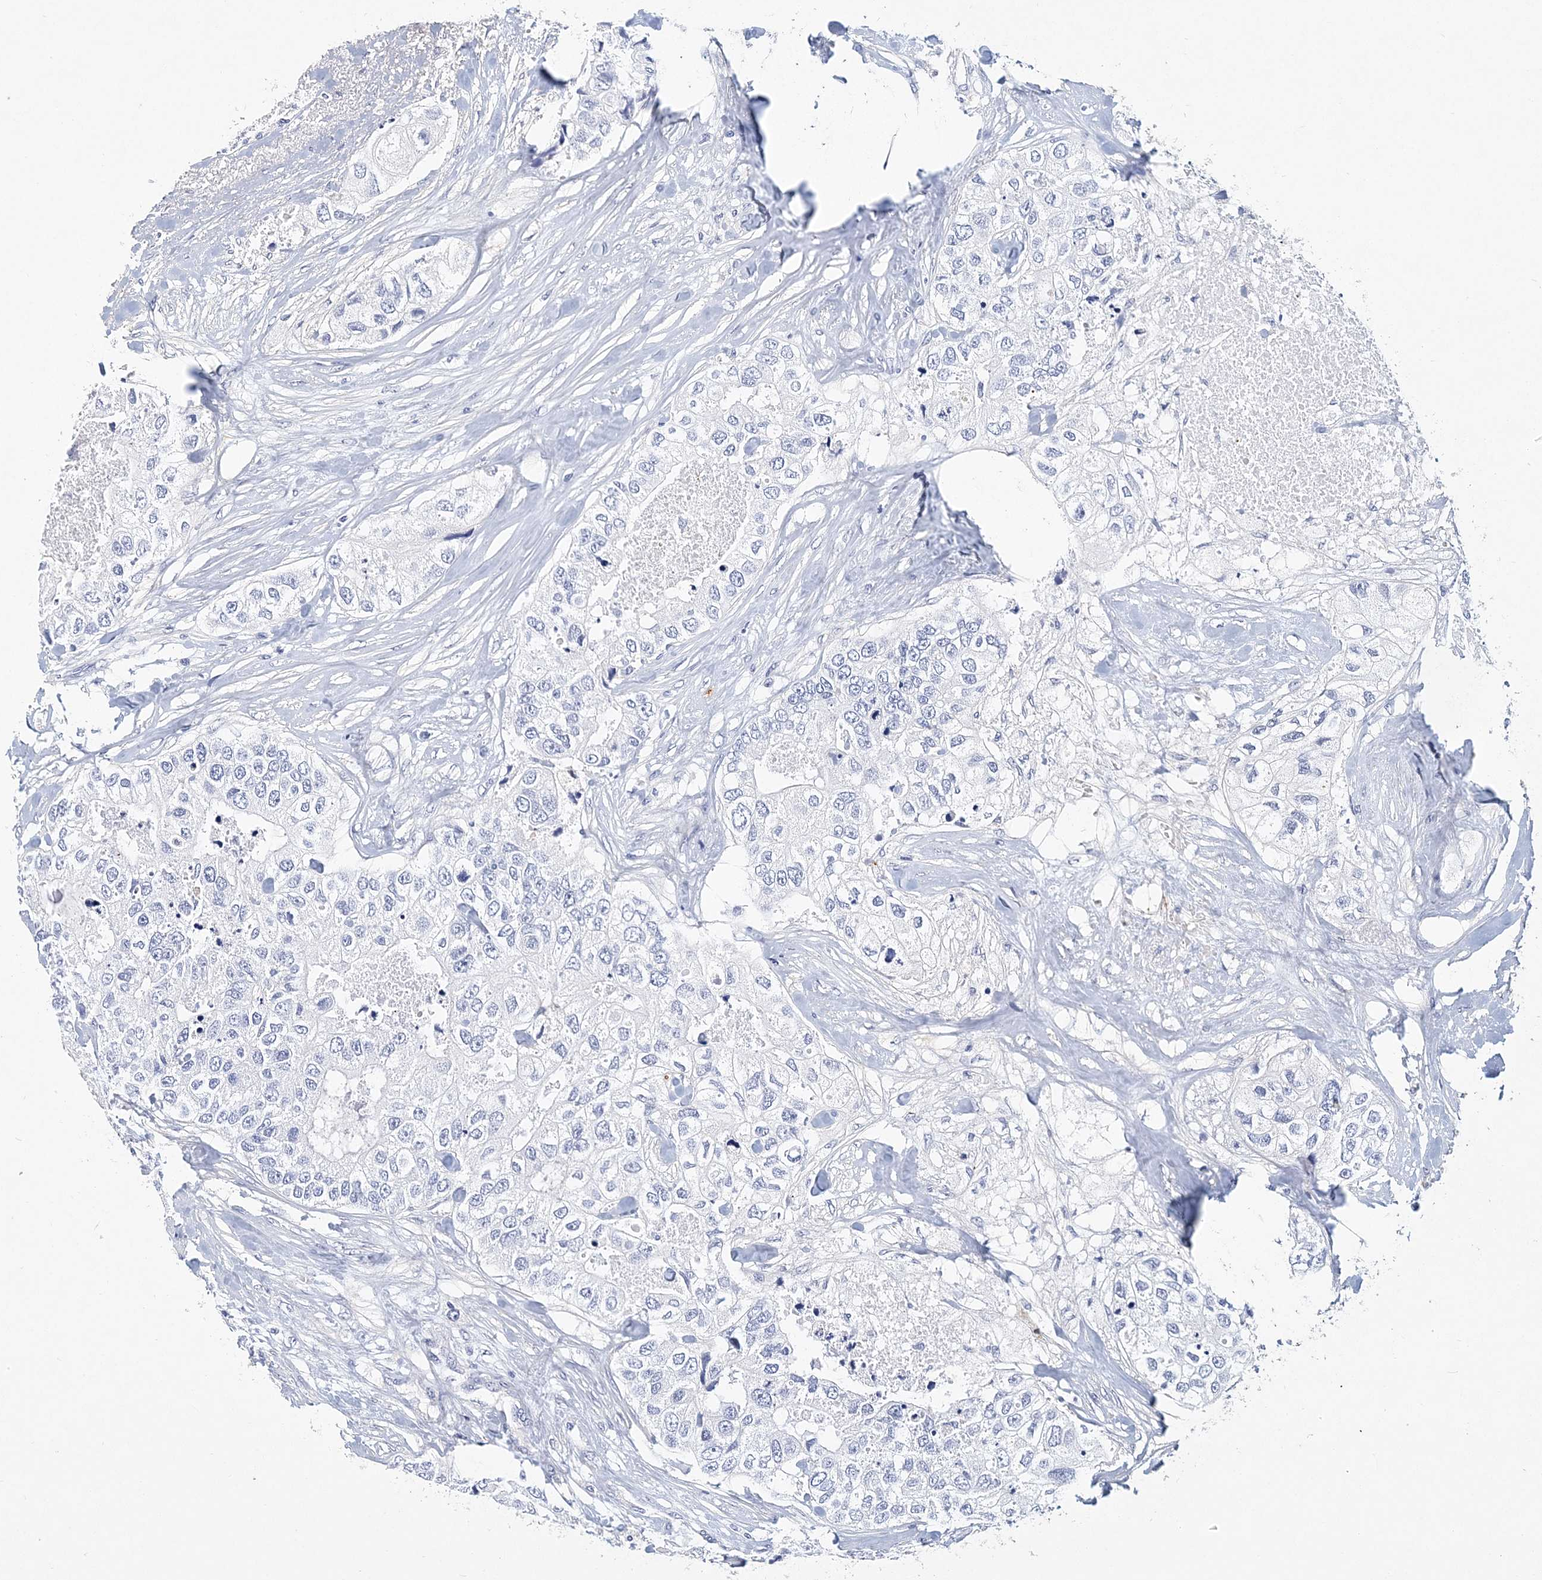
{"staining": {"intensity": "negative", "quantity": "none", "location": "none"}, "tissue": "breast cancer", "cell_type": "Tumor cells", "image_type": "cancer", "snomed": [{"axis": "morphology", "description": "Duct carcinoma"}, {"axis": "topography", "description": "Breast"}], "caption": "DAB immunohistochemical staining of breast cancer (intraductal carcinoma) exhibits no significant positivity in tumor cells.", "gene": "ITGA2B", "patient": {"sex": "female", "age": 62}}